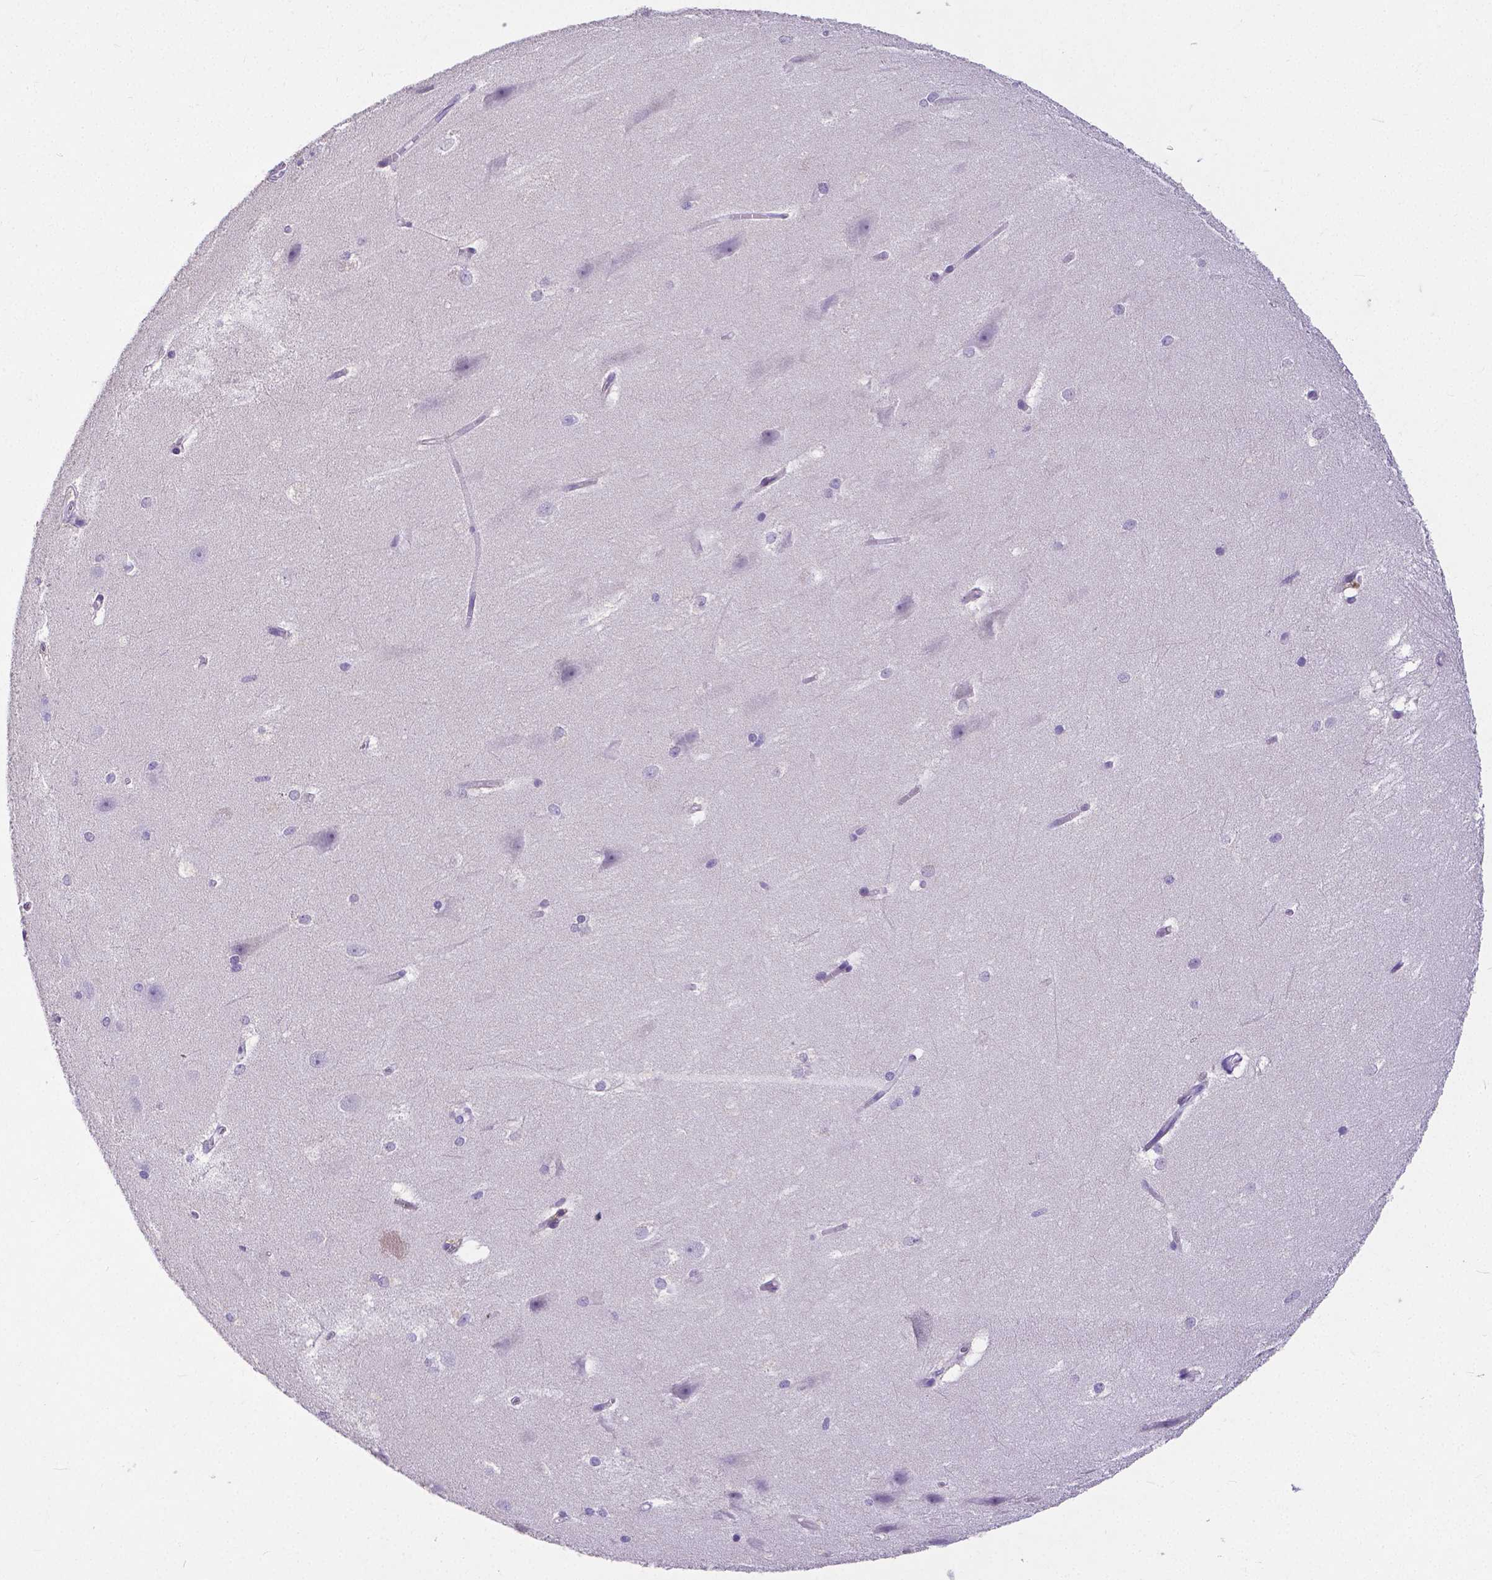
{"staining": {"intensity": "negative", "quantity": "none", "location": "none"}, "tissue": "hippocampus", "cell_type": "Glial cells", "image_type": "normal", "snomed": [{"axis": "morphology", "description": "Normal tissue, NOS"}, {"axis": "topography", "description": "Cerebral cortex"}, {"axis": "topography", "description": "Hippocampus"}], "caption": "Glial cells are negative for brown protein staining in normal hippocampus. (Immunohistochemistry (ihc), brightfield microscopy, high magnification).", "gene": "CD4", "patient": {"sex": "female", "age": 19}}